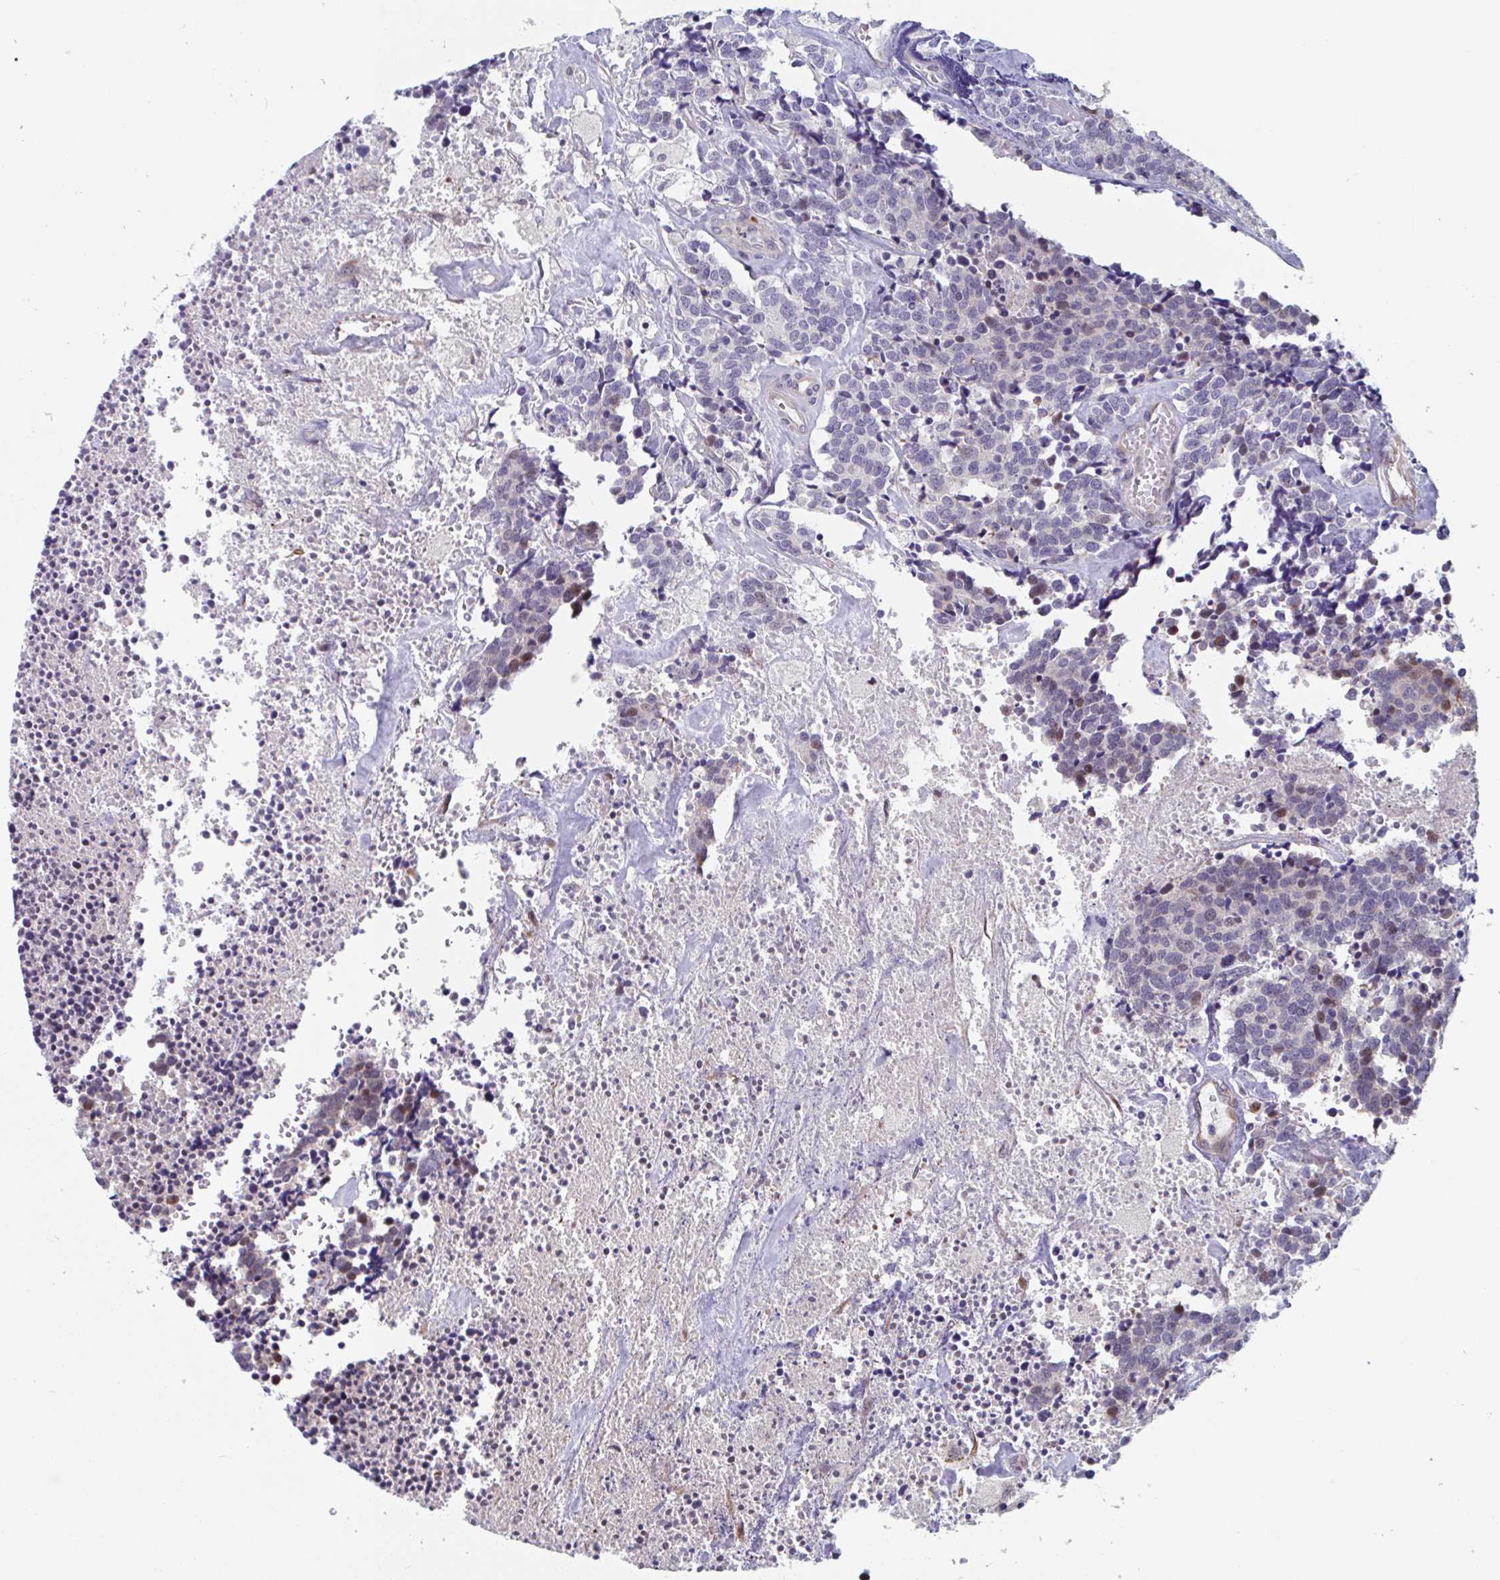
{"staining": {"intensity": "negative", "quantity": "none", "location": "none"}, "tissue": "carcinoid", "cell_type": "Tumor cells", "image_type": "cancer", "snomed": [{"axis": "morphology", "description": "Carcinoid, malignant, NOS"}, {"axis": "topography", "description": "Skin"}], "caption": "An immunohistochemistry histopathology image of carcinoid is shown. There is no staining in tumor cells of carcinoid.", "gene": "DUXA", "patient": {"sex": "female", "age": 79}}